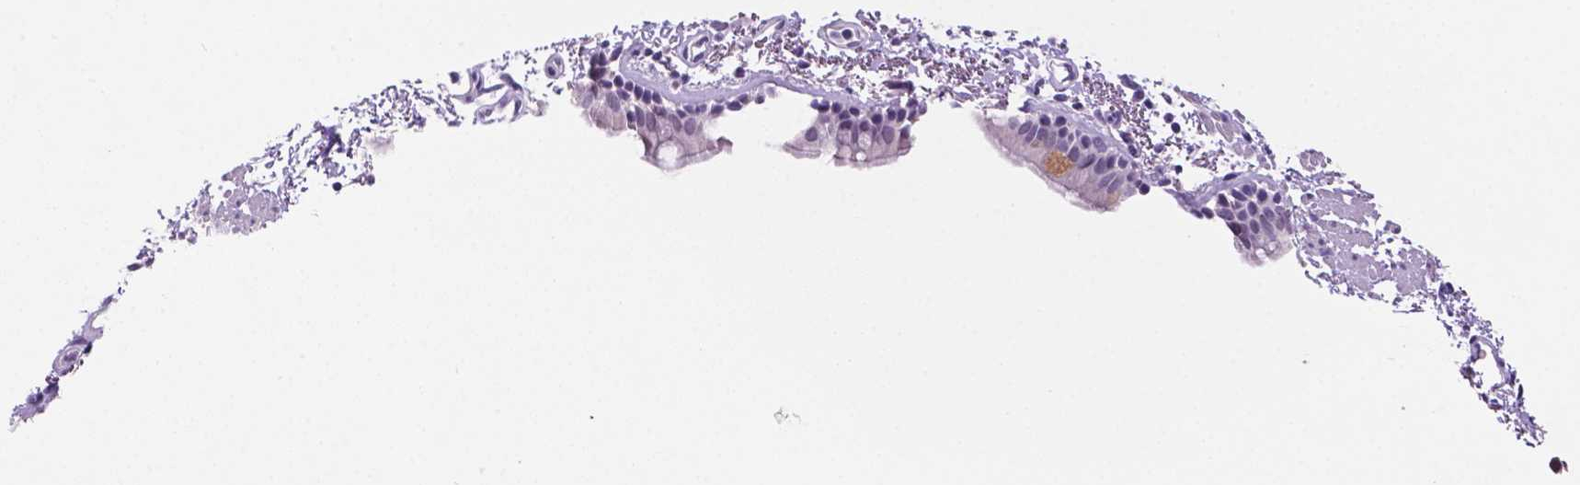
{"staining": {"intensity": "negative", "quantity": "none", "location": "none"}, "tissue": "bronchus", "cell_type": "Respiratory epithelial cells", "image_type": "normal", "snomed": [{"axis": "morphology", "description": "Normal tissue, NOS"}, {"axis": "topography", "description": "Lymph node"}, {"axis": "topography", "description": "Bronchus"}], "caption": "A high-resolution photomicrograph shows immunohistochemistry staining of benign bronchus, which displays no significant positivity in respiratory epithelial cells.", "gene": "EBLN2", "patient": {"sex": "female", "age": 70}}